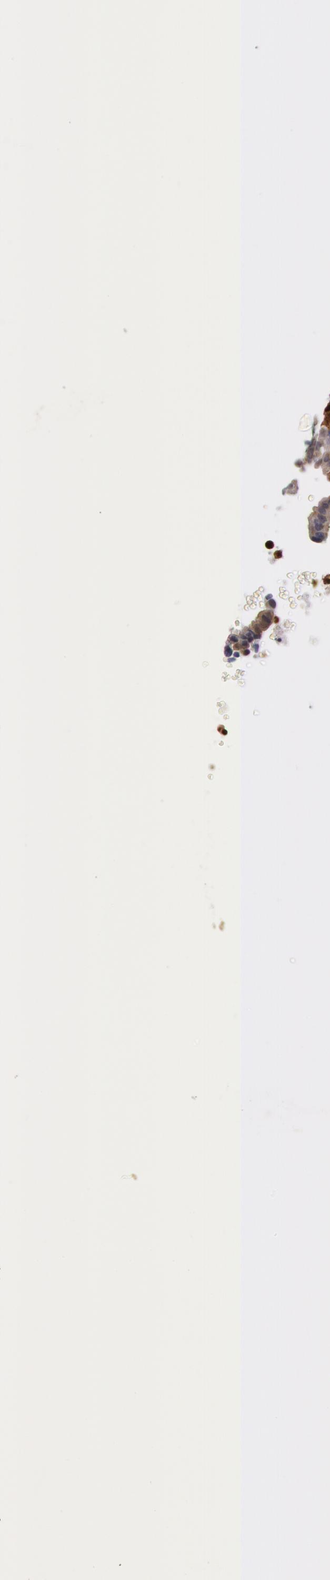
{"staining": {"intensity": "moderate", "quantity": ">75%", "location": "cytoplasmic/membranous"}, "tissue": "ovarian cancer", "cell_type": "Tumor cells", "image_type": "cancer", "snomed": [{"axis": "morphology", "description": "Carcinoma, endometroid"}, {"axis": "topography", "description": "Ovary"}], "caption": "IHC (DAB (3,3'-diaminobenzidine)) staining of ovarian endometroid carcinoma displays moderate cytoplasmic/membranous protein expression in approximately >75% of tumor cells.", "gene": "SYK", "patient": {"sex": "female", "age": 52}}